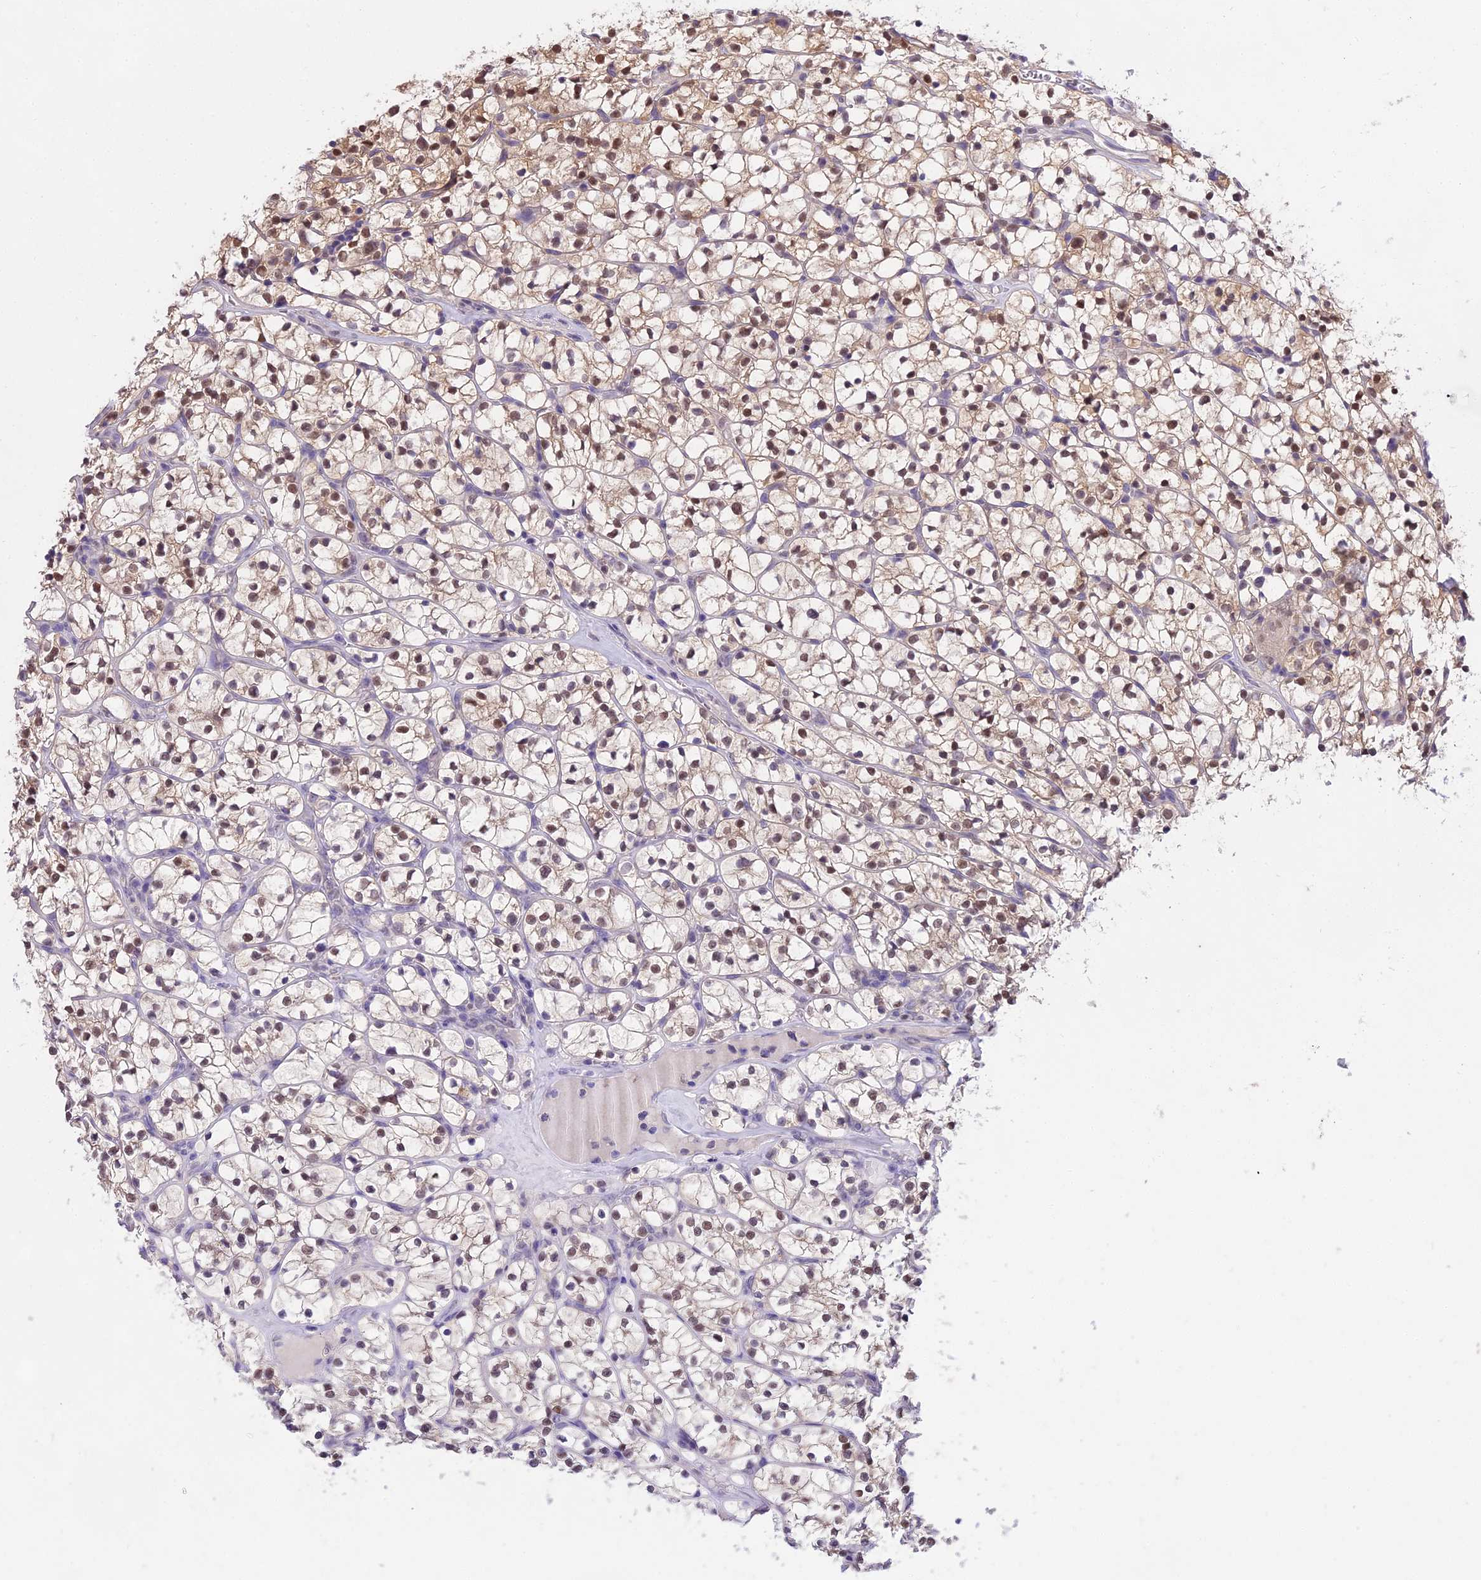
{"staining": {"intensity": "moderate", "quantity": ">75%", "location": "cytoplasmic/membranous,nuclear"}, "tissue": "renal cancer", "cell_type": "Tumor cells", "image_type": "cancer", "snomed": [{"axis": "morphology", "description": "Adenocarcinoma, NOS"}, {"axis": "topography", "description": "Kidney"}], "caption": "Immunohistochemistry of human renal adenocarcinoma demonstrates medium levels of moderate cytoplasmic/membranous and nuclear staining in approximately >75% of tumor cells.", "gene": "MAT2A", "patient": {"sex": "female", "age": 64}}